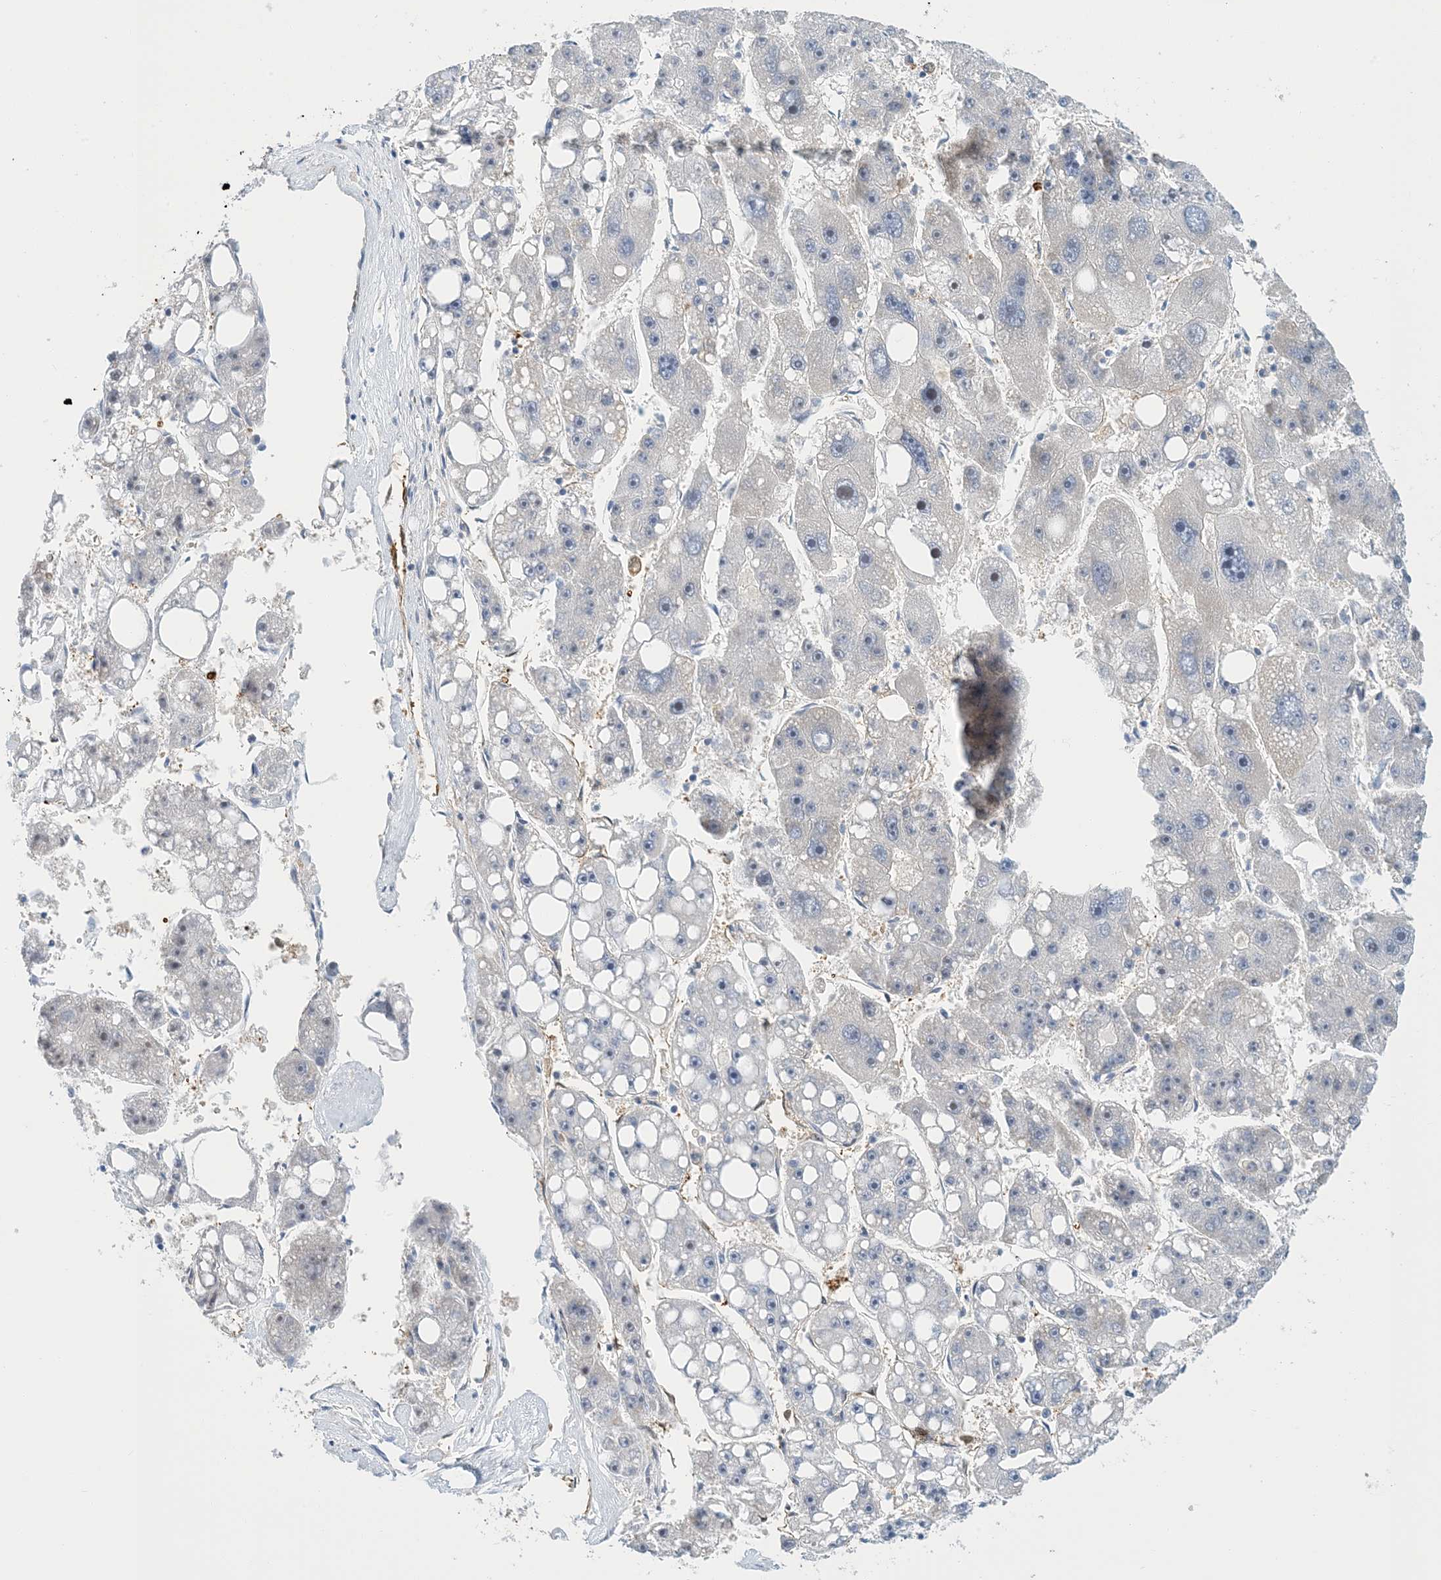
{"staining": {"intensity": "negative", "quantity": "none", "location": "none"}, "tissue": "liver cancer", "cell_type": "Tumor cells", "image_type": "cancer", "snomed": [{"axis": "morphology", "description": "Carcinoma, Hepatocellular, NOS"}, {"axis": "topography", "description": "Liver"}], "caption": "IHC micrograph of liver cancer stained for a protein (brown), which demonstrates no expression in tumor cells.", "gene": "PCDHA2", "patient": {"sex": "female", "age": 61}}